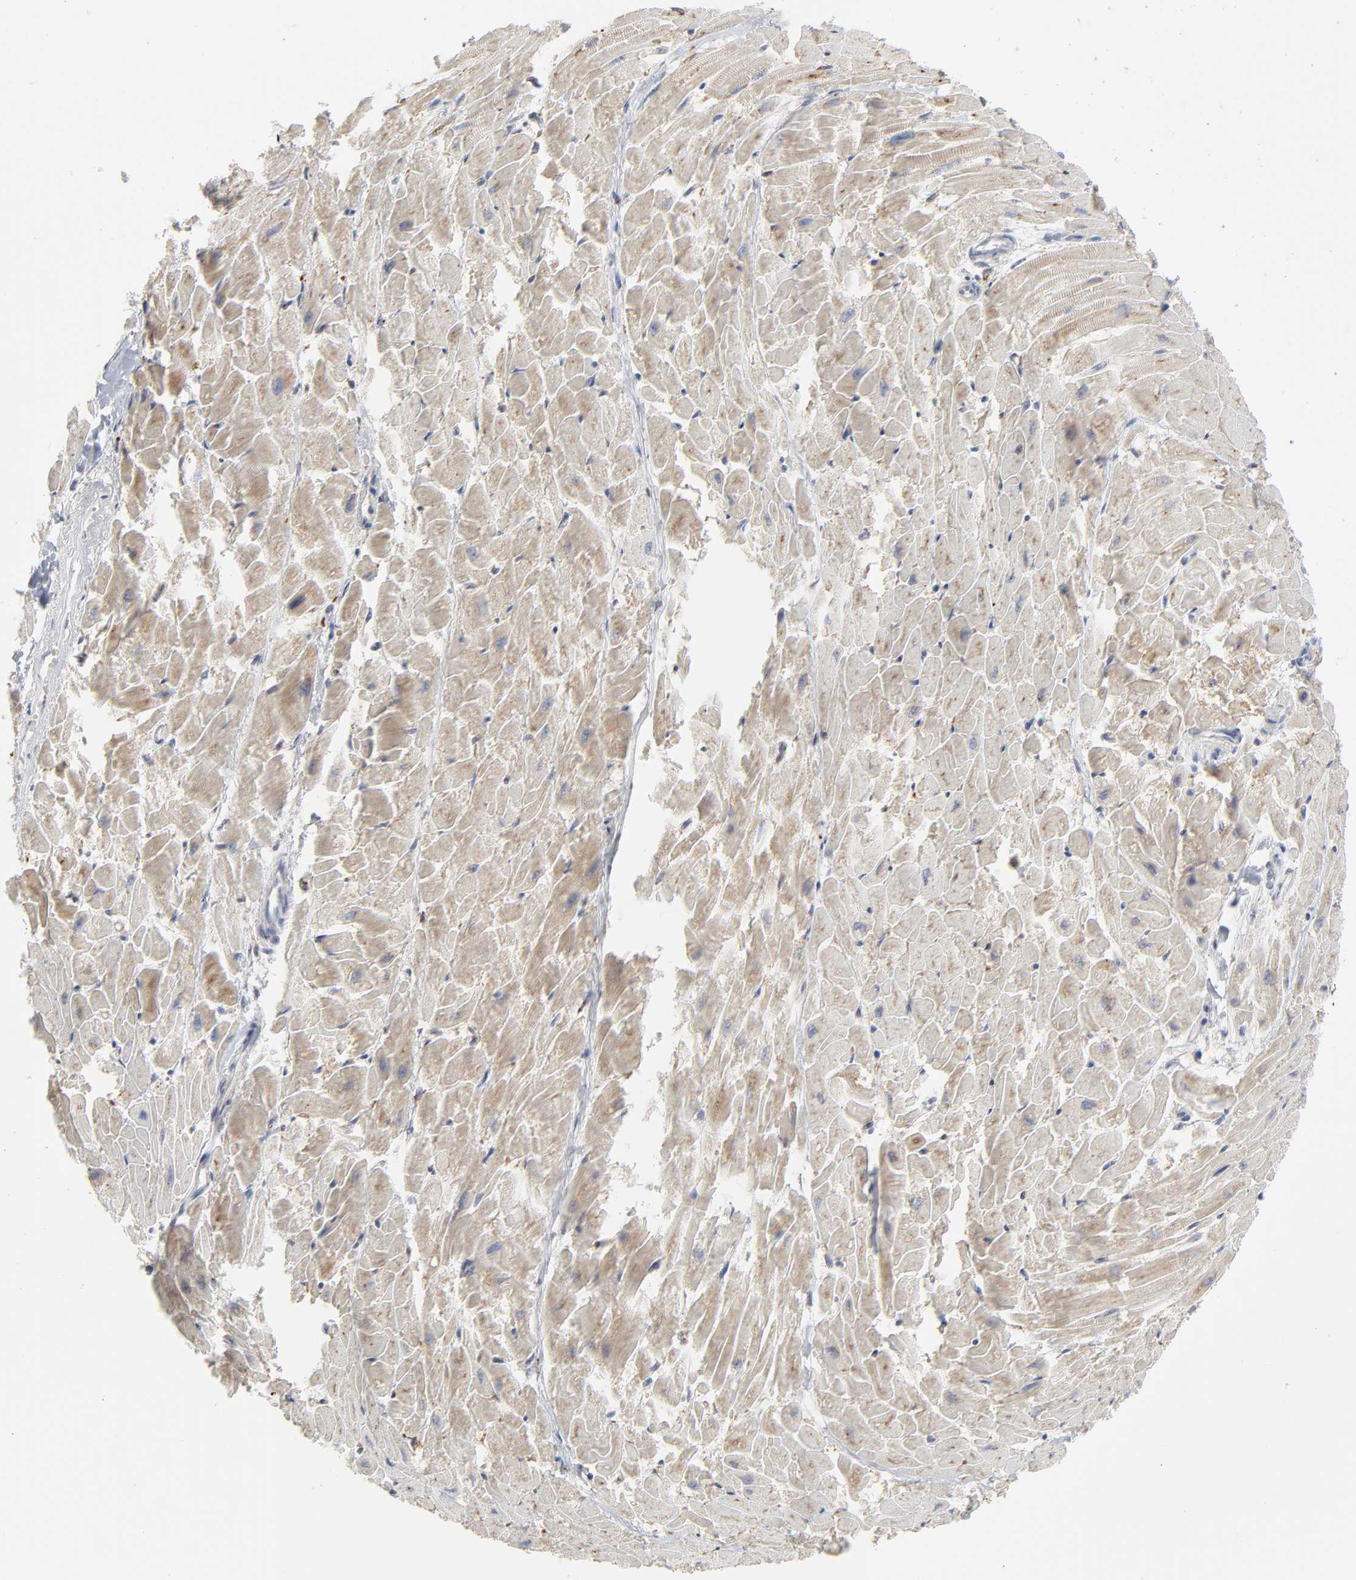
{"staining": {"intensity": "weak", "quantity": ">75%", "location": "cytoplasmic/membranous"}, "tissue": "heart muscle", "cell_type": "Cardiomyocytes", "image_type": "normal", "snomed": [{"axis": "morphology", "description": "Normal tissue, NOS"}, {"axis": "topography", "description": "Heart"}], "caption": "Weak cytoplasmic/membranous expression for a protein is appreciated in approximately >75% of cardiomyocytes of normal heart muscle using immunohistochemistry (IHC).", "gene": "POMT2", "patient": {"sex": "female", "age": 19}}